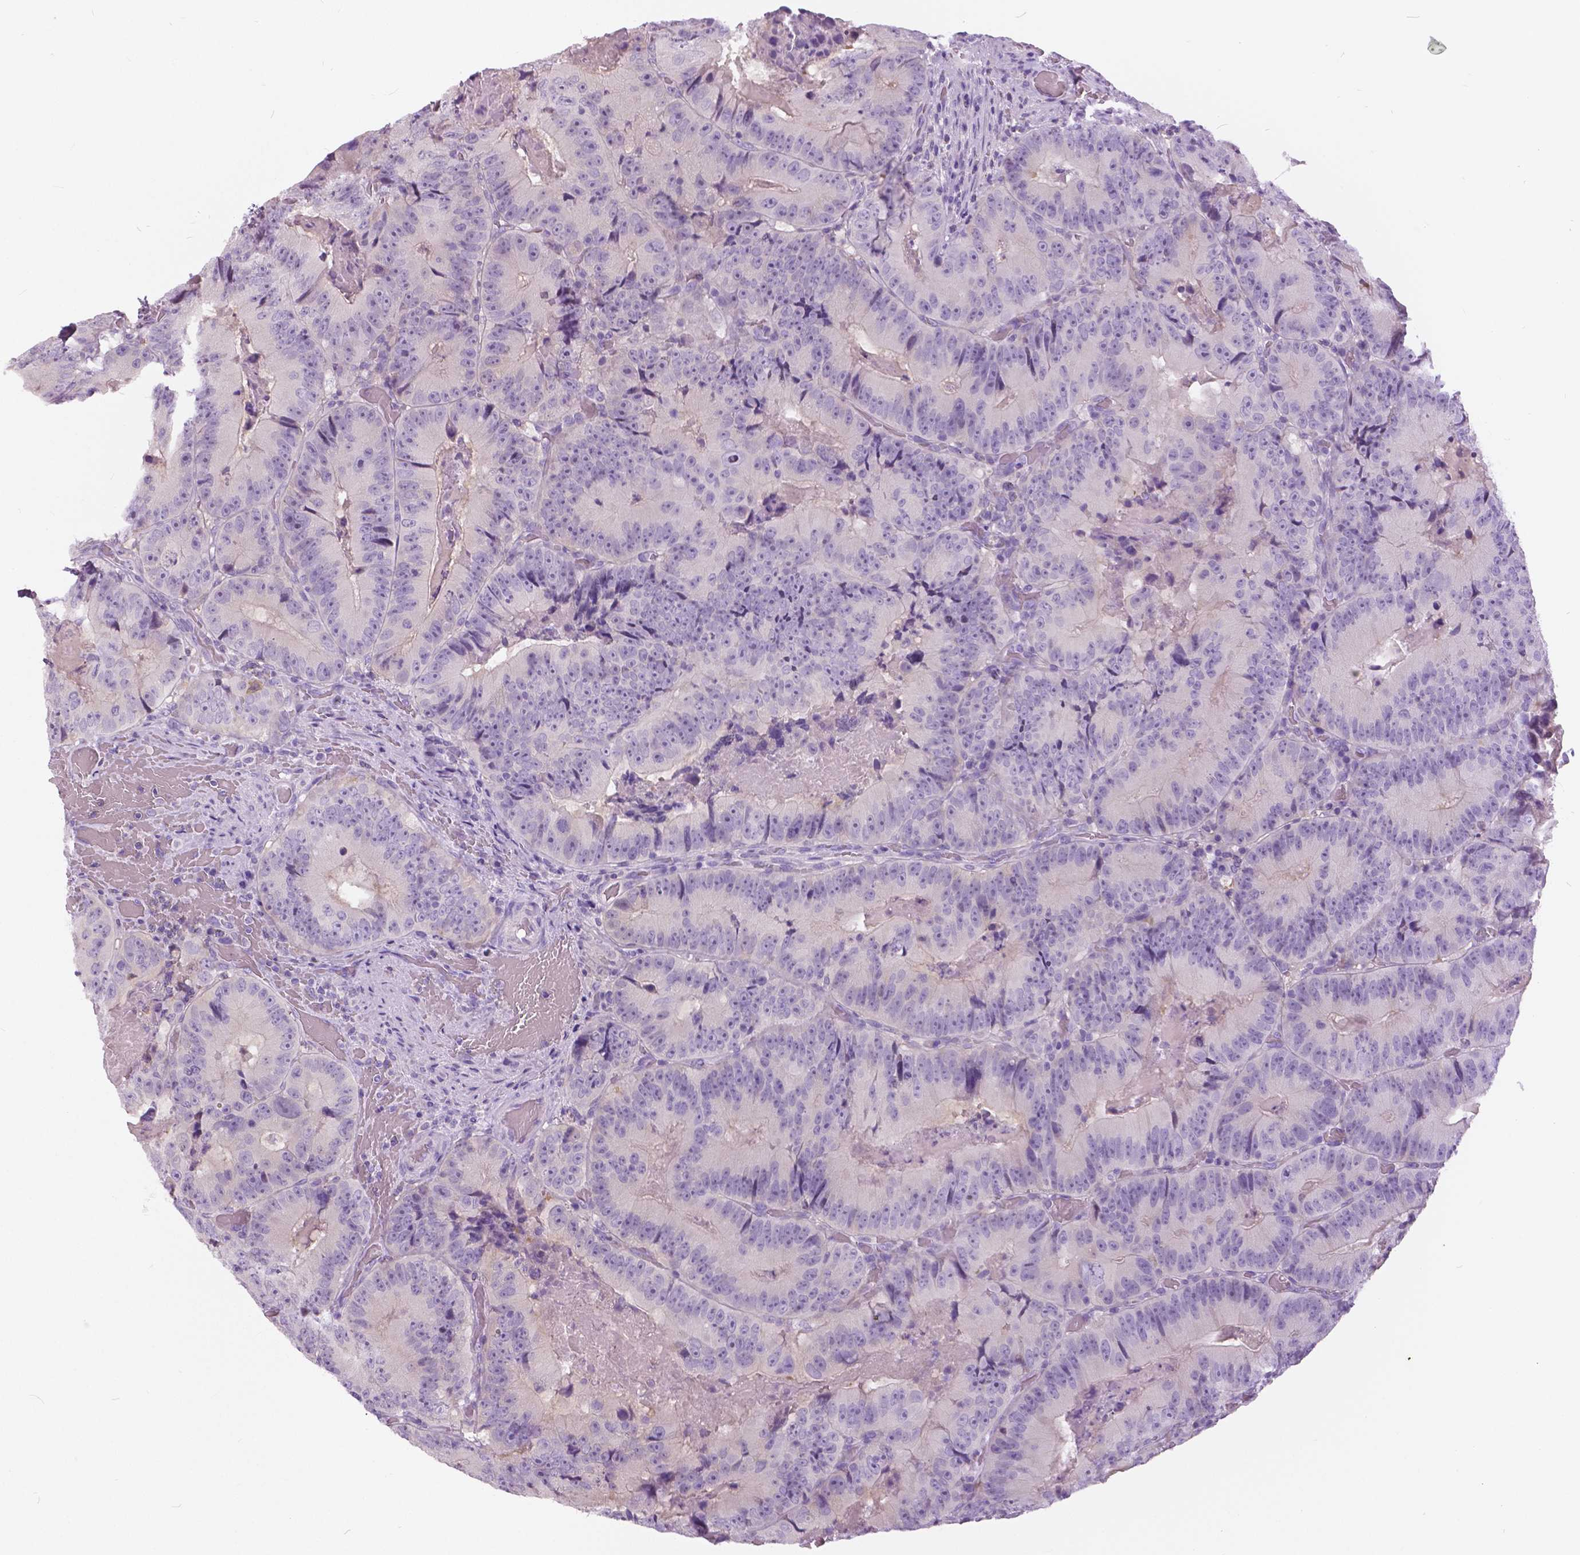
{"staining": {"intensity": "negative", "quantity": "none", "location": "none"}, "tissue": "colorectal cancer", "cell_type": "Tumor cells", "image_type": "cancer", "snomed": [{"axis": "morphology", "description": "Adenocarcinoma, NOS"}, {"axis": "topography", "description": "Colon"}], "caption": "Immunohistochemical staining of colorectal cancer exhibits no significant staining in tumor cells.", "gene": "TP53TG5", "patient": {"sex": "female", "age": 86}}